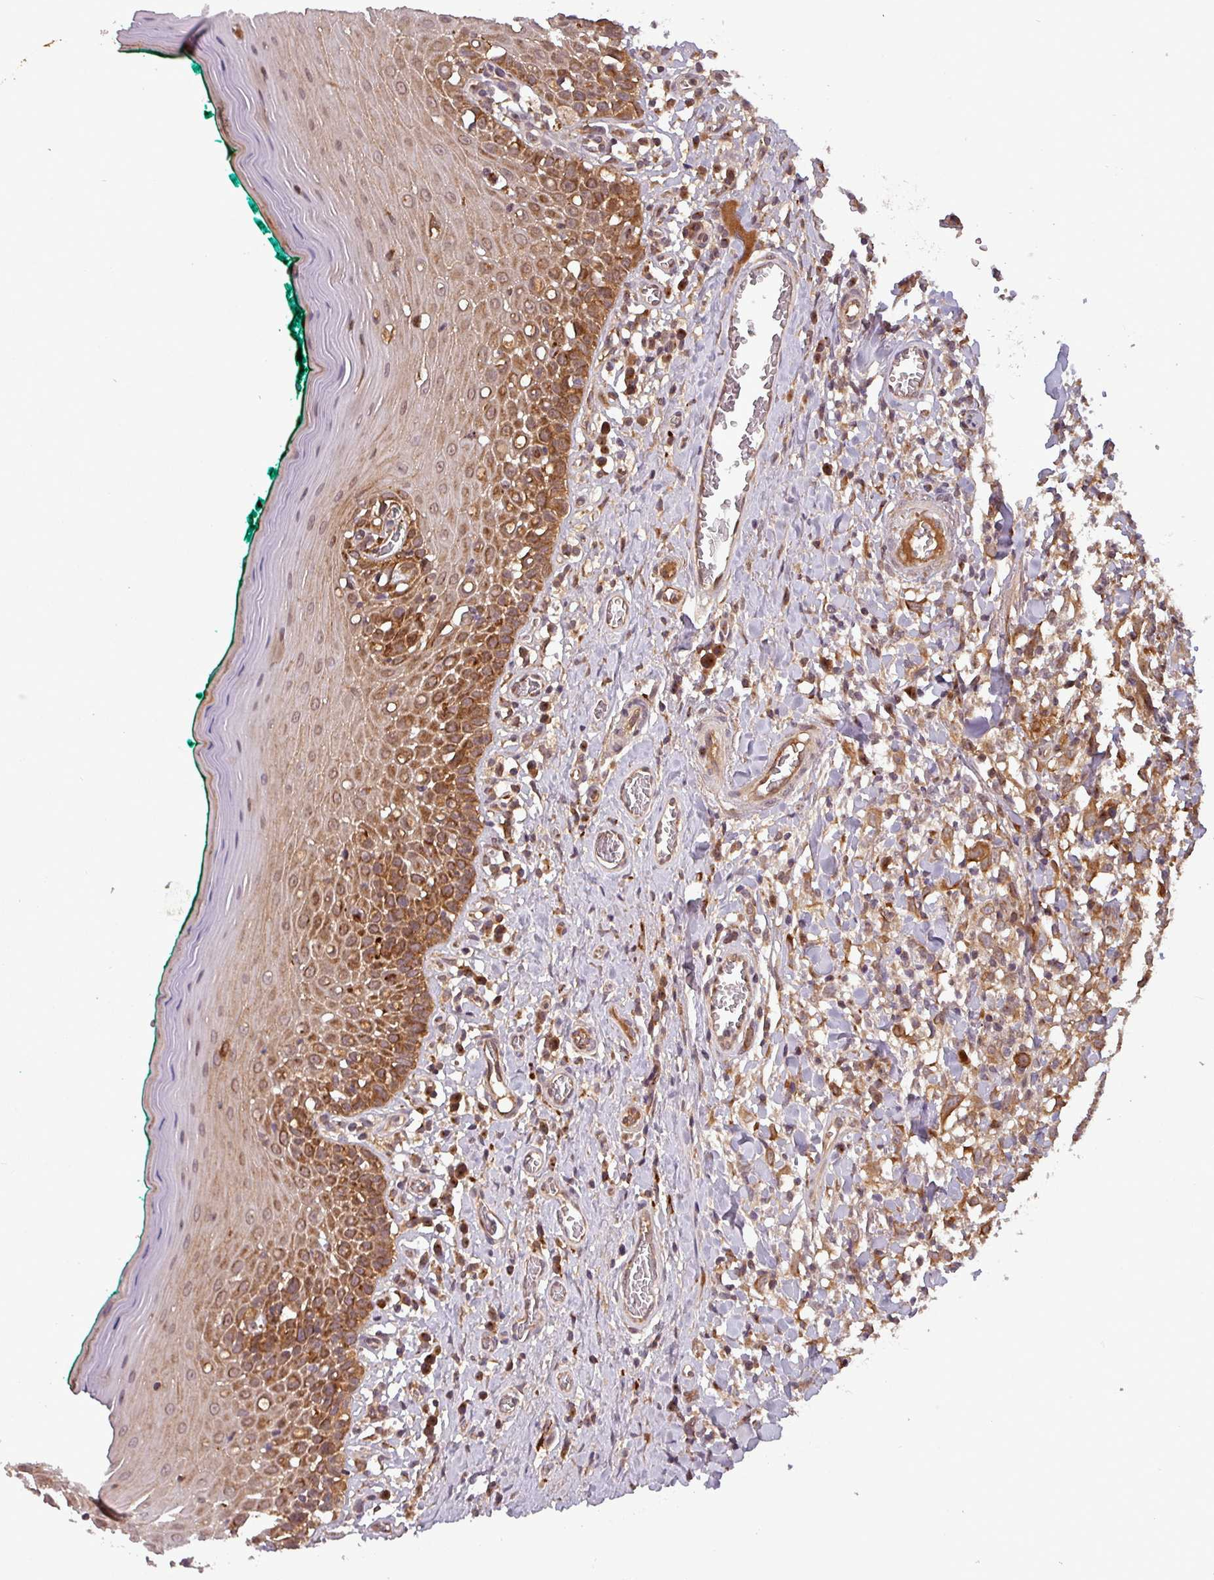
{"staining": {"intensity": "strong", "quantity": ">75%", "location": "cytoplasmic/membranous"}, "tissue": "oral mucosa", "cell_type": "Squamous epithelial cells", "image_type": "normal", "snomed": [{"axis": "morphology", "description": "Normal tissue, NOS"}, {"axis": "topography", "description": "Oral tissue"}], "caption": "Immunohistochemistry (IHC) of normal oral mucosa exhibits high levels of strong cytoplasmic/membranous staining in approximately >75% of squamous epithelial cells.", "gene": "PUS1", "patient": {"sex": "female", "age": 83}}